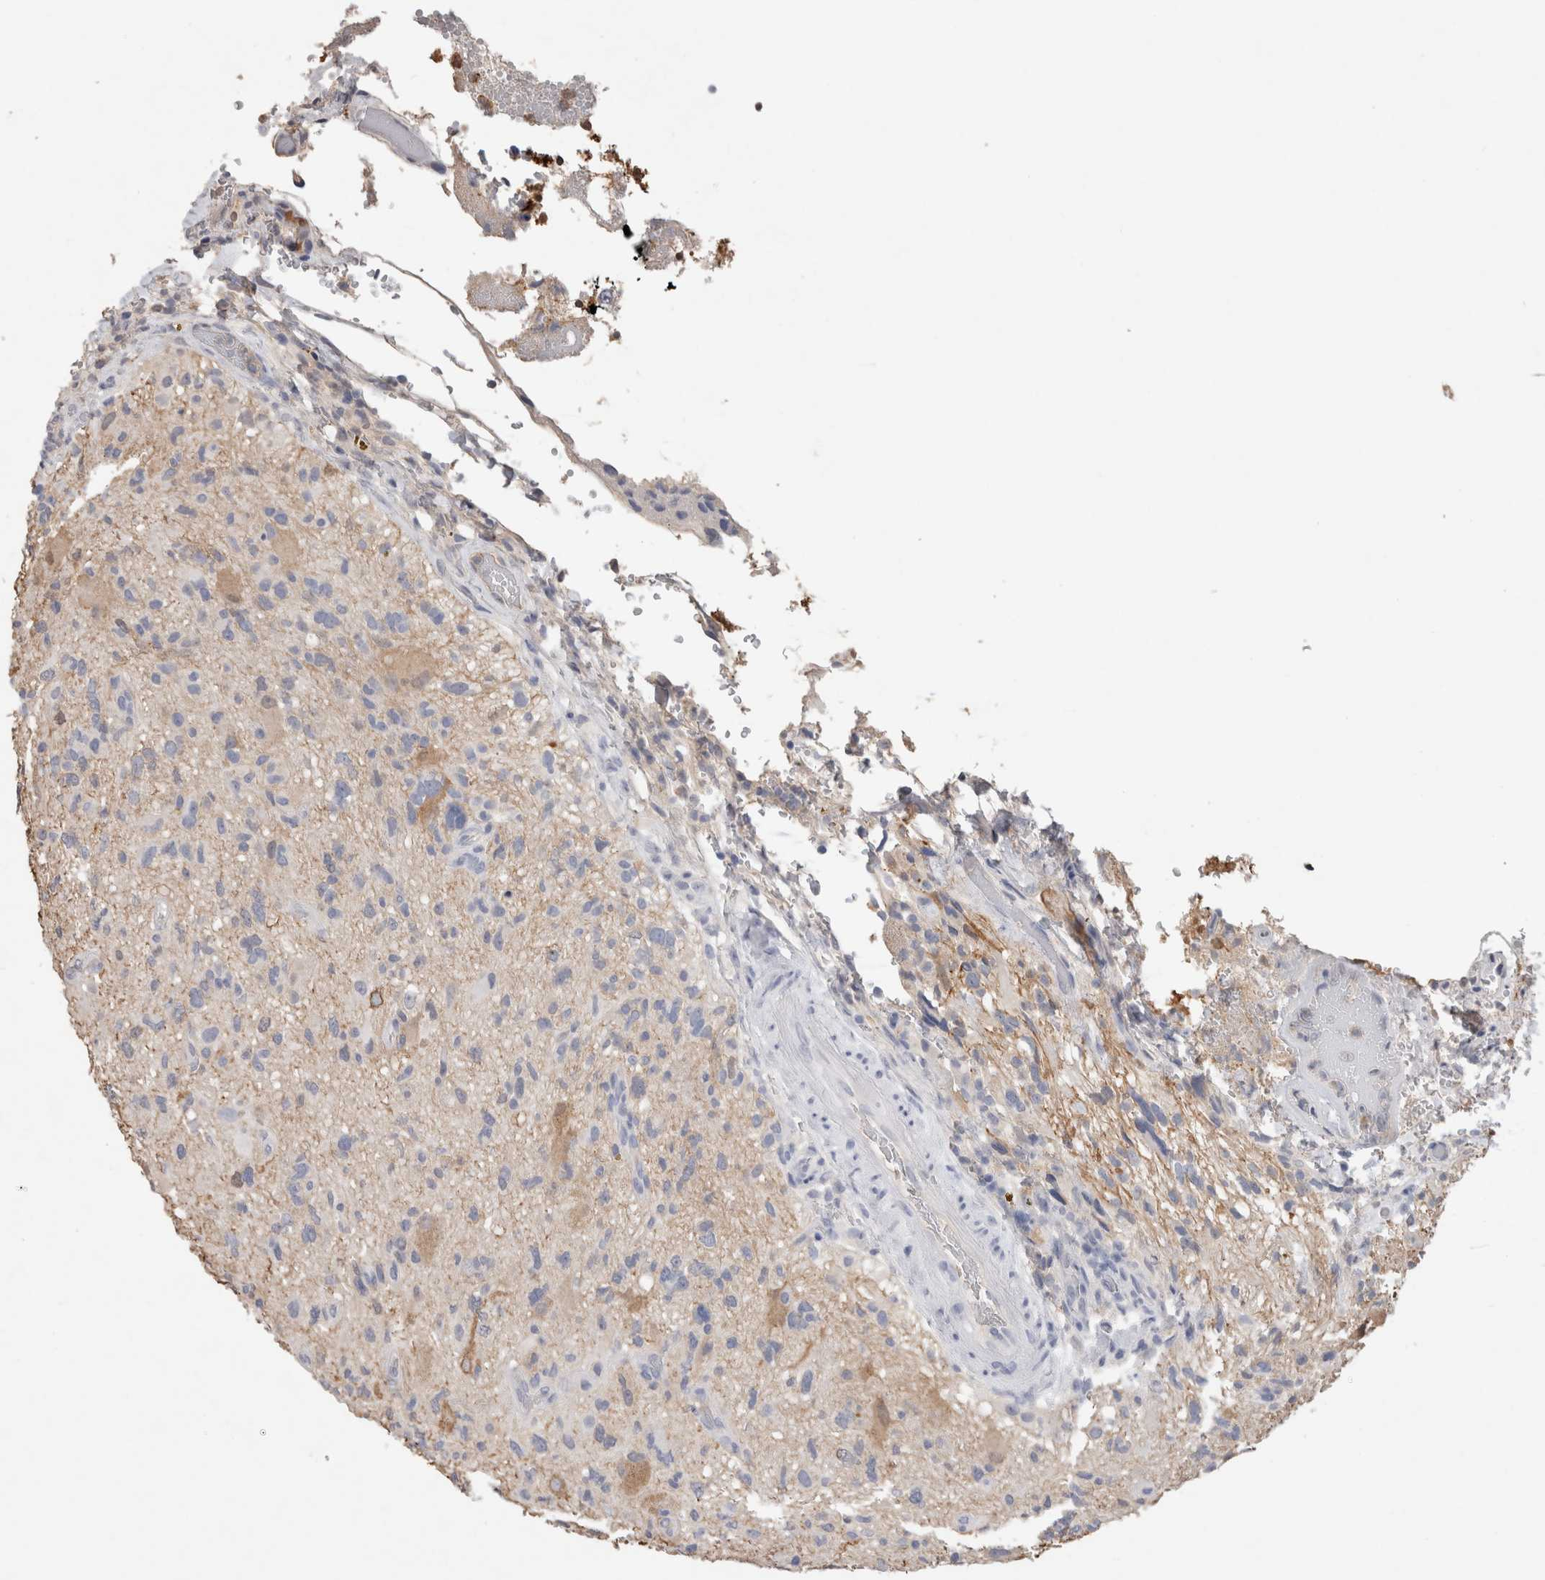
{"staining": {"intensity": "negative", "quantity": "none", "location": "none"}, "tissue": "glioma", "cell_type": "Tumor cells", "image_type": "cancer", "snomed": [{"axis": "morphology", "description": "Glioma, malignant, High grade"}, {"axis": "topography", "description": "Brain"}], "caption": "There is no significant staining in tumor cells of malignant glioma (high-grade). The staining is performed using DAB (3,3'-diaminobenzidine) brown chromogen with nuclei counter-stained in using hematoxylin.", "gene": "FABP7", "patient": {"sex": "male", "age": 33}}